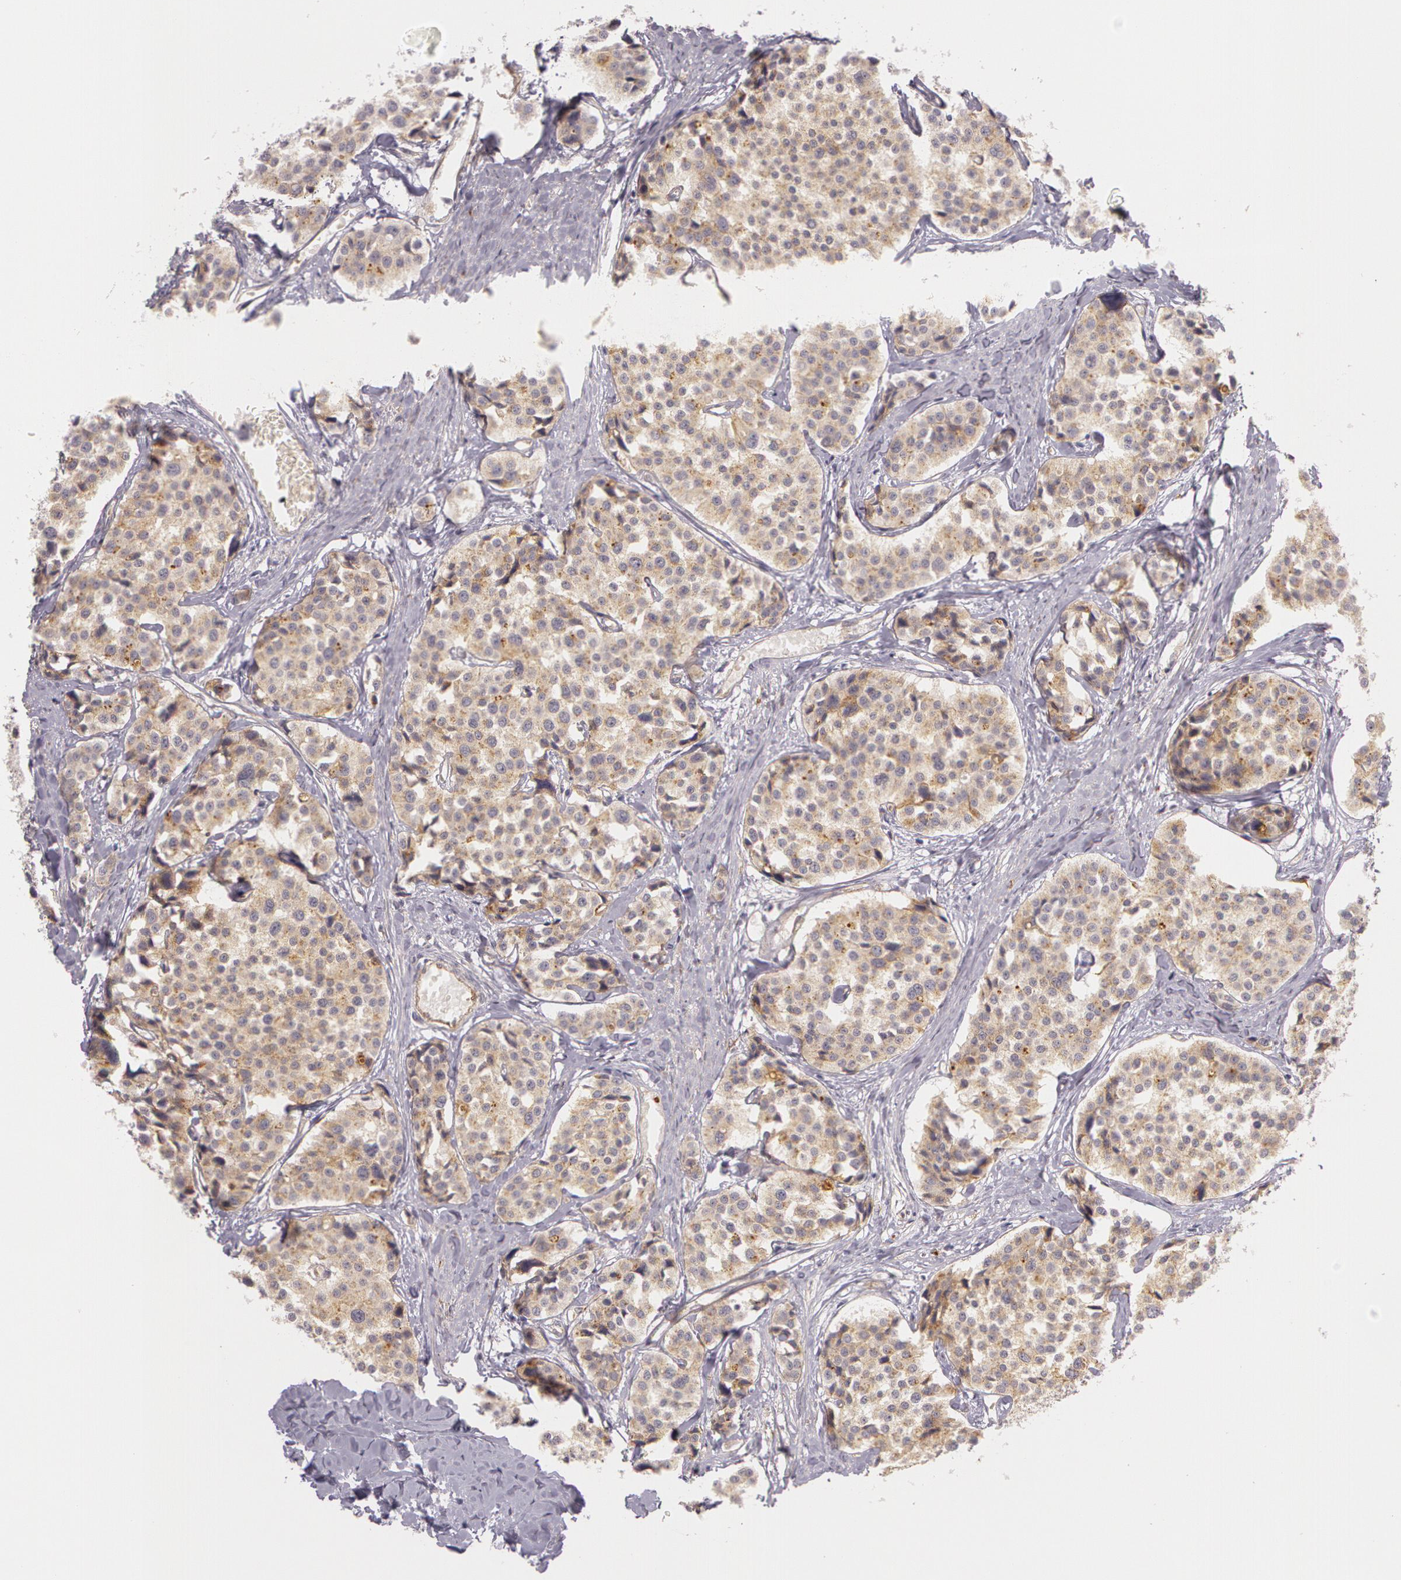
{"staining": {"intensity": "moderate", "quantity": ">75%", "location": "cytoplasmic/membranous"}, "tissue": "carcinoid", "cell_type": "Tumor cells", "image_type": "cancer", "snomed": [{"axis": "morphology", "description": "Carcinoid, malignant, NOS"}, {"axis": "topography", "description": "Small intestine"}], "caption": "Human carcinoid stained with a brown dye shows moderate cytoplasmic/membranous positive expression in approximately >75% of tumor cells.", "gene": "APP", "patient": {"sex": "male", "age": 60}}